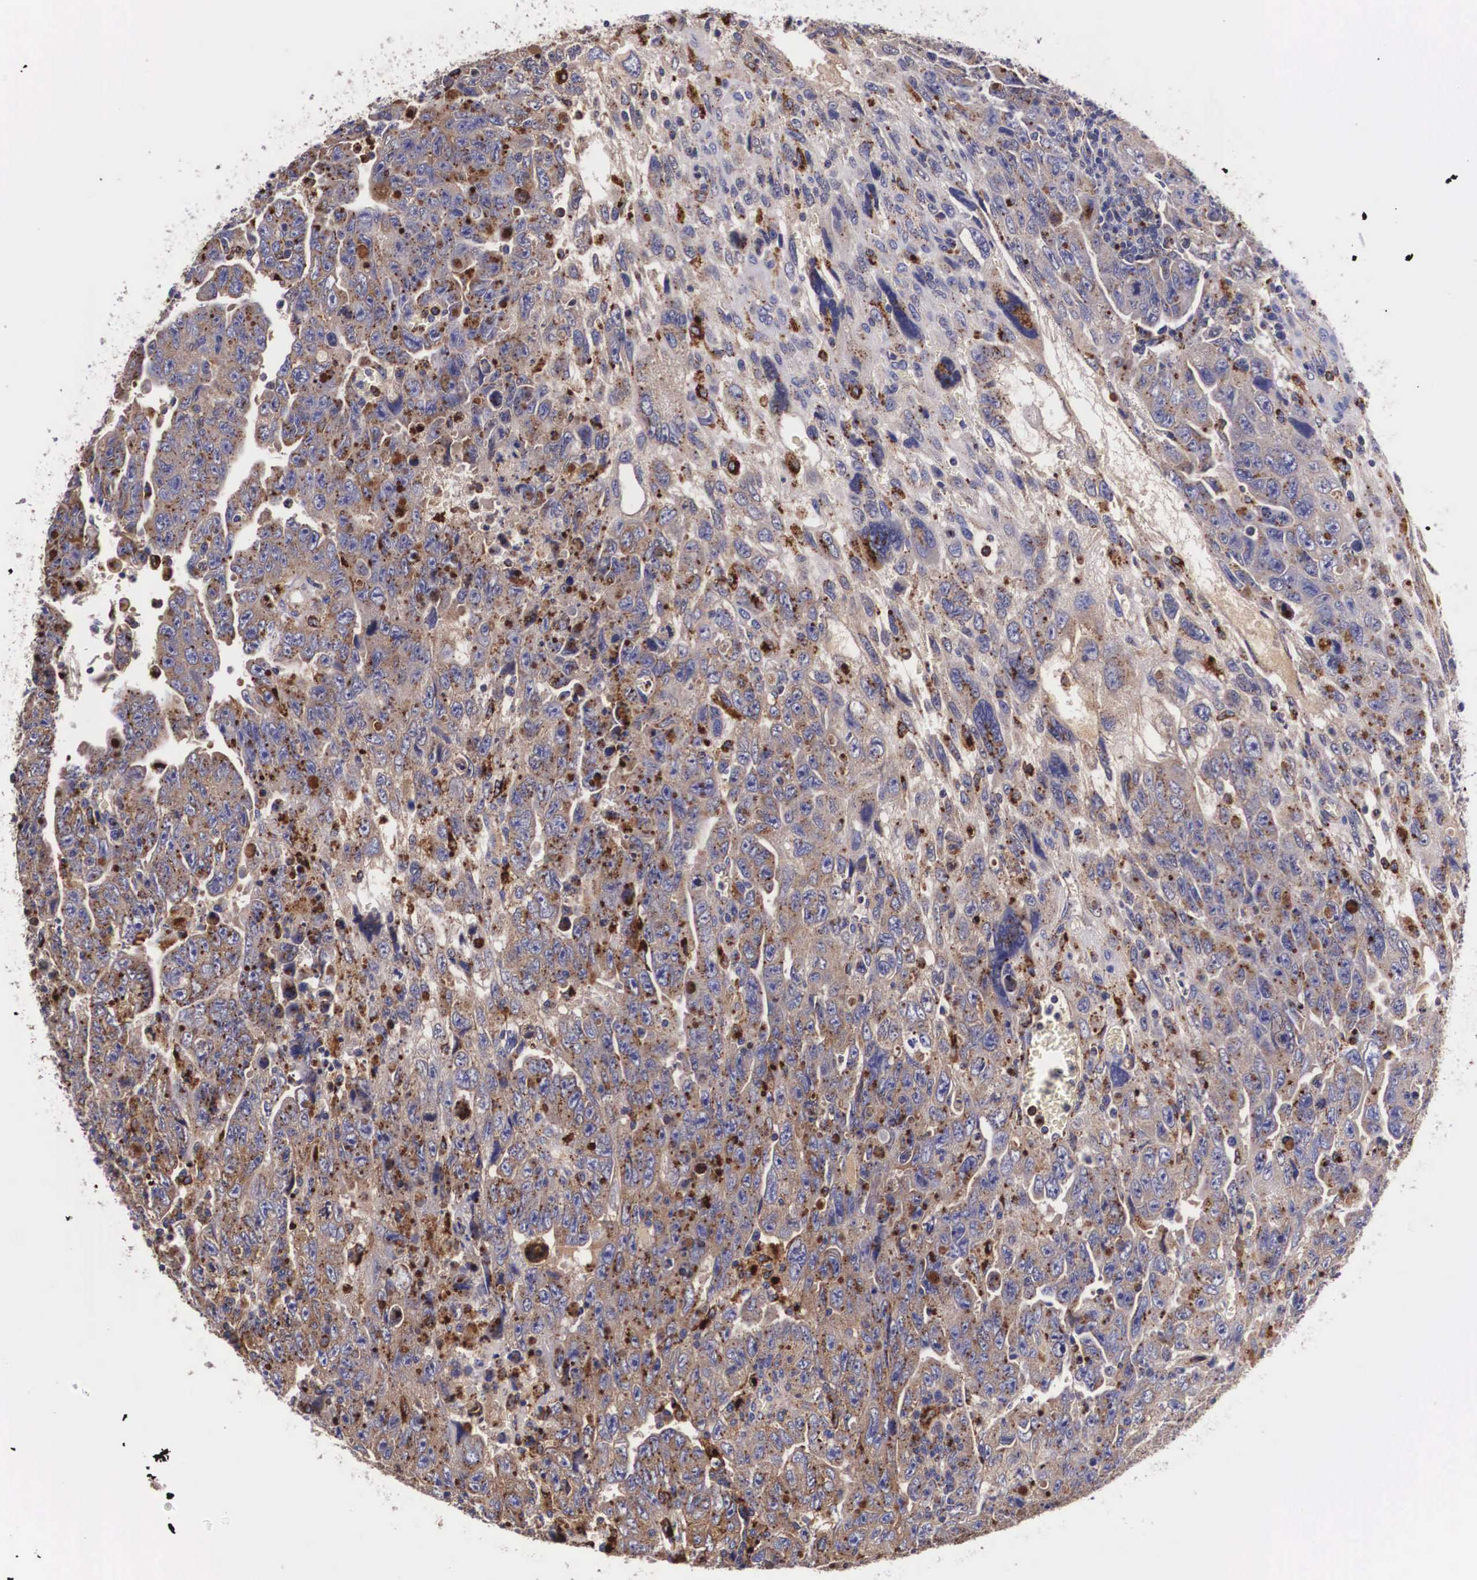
{"staining": {"intensity": "moderate", "quantity": "25%-75%", "location": "cytoplasmic/membranous"}, "tissue": "testis cancer", "cell_type": "Tumor cells", "image_type": "cancer", "snomed": [{"axis": "morphology", "description": "Carcinoma, Embryonal, NOS"}, {"axis": "topography", "description": "Testis"}], "caption": "Immunohistochemical staining of human testis cancer (embryonal carcinoma) displays medium levels of moderate cytoplasmic/membranous protein staining in approximately 25%-75% of tumor cells.", "gene": "NAGA", "patient": {"sex": "male", "age": 28}}